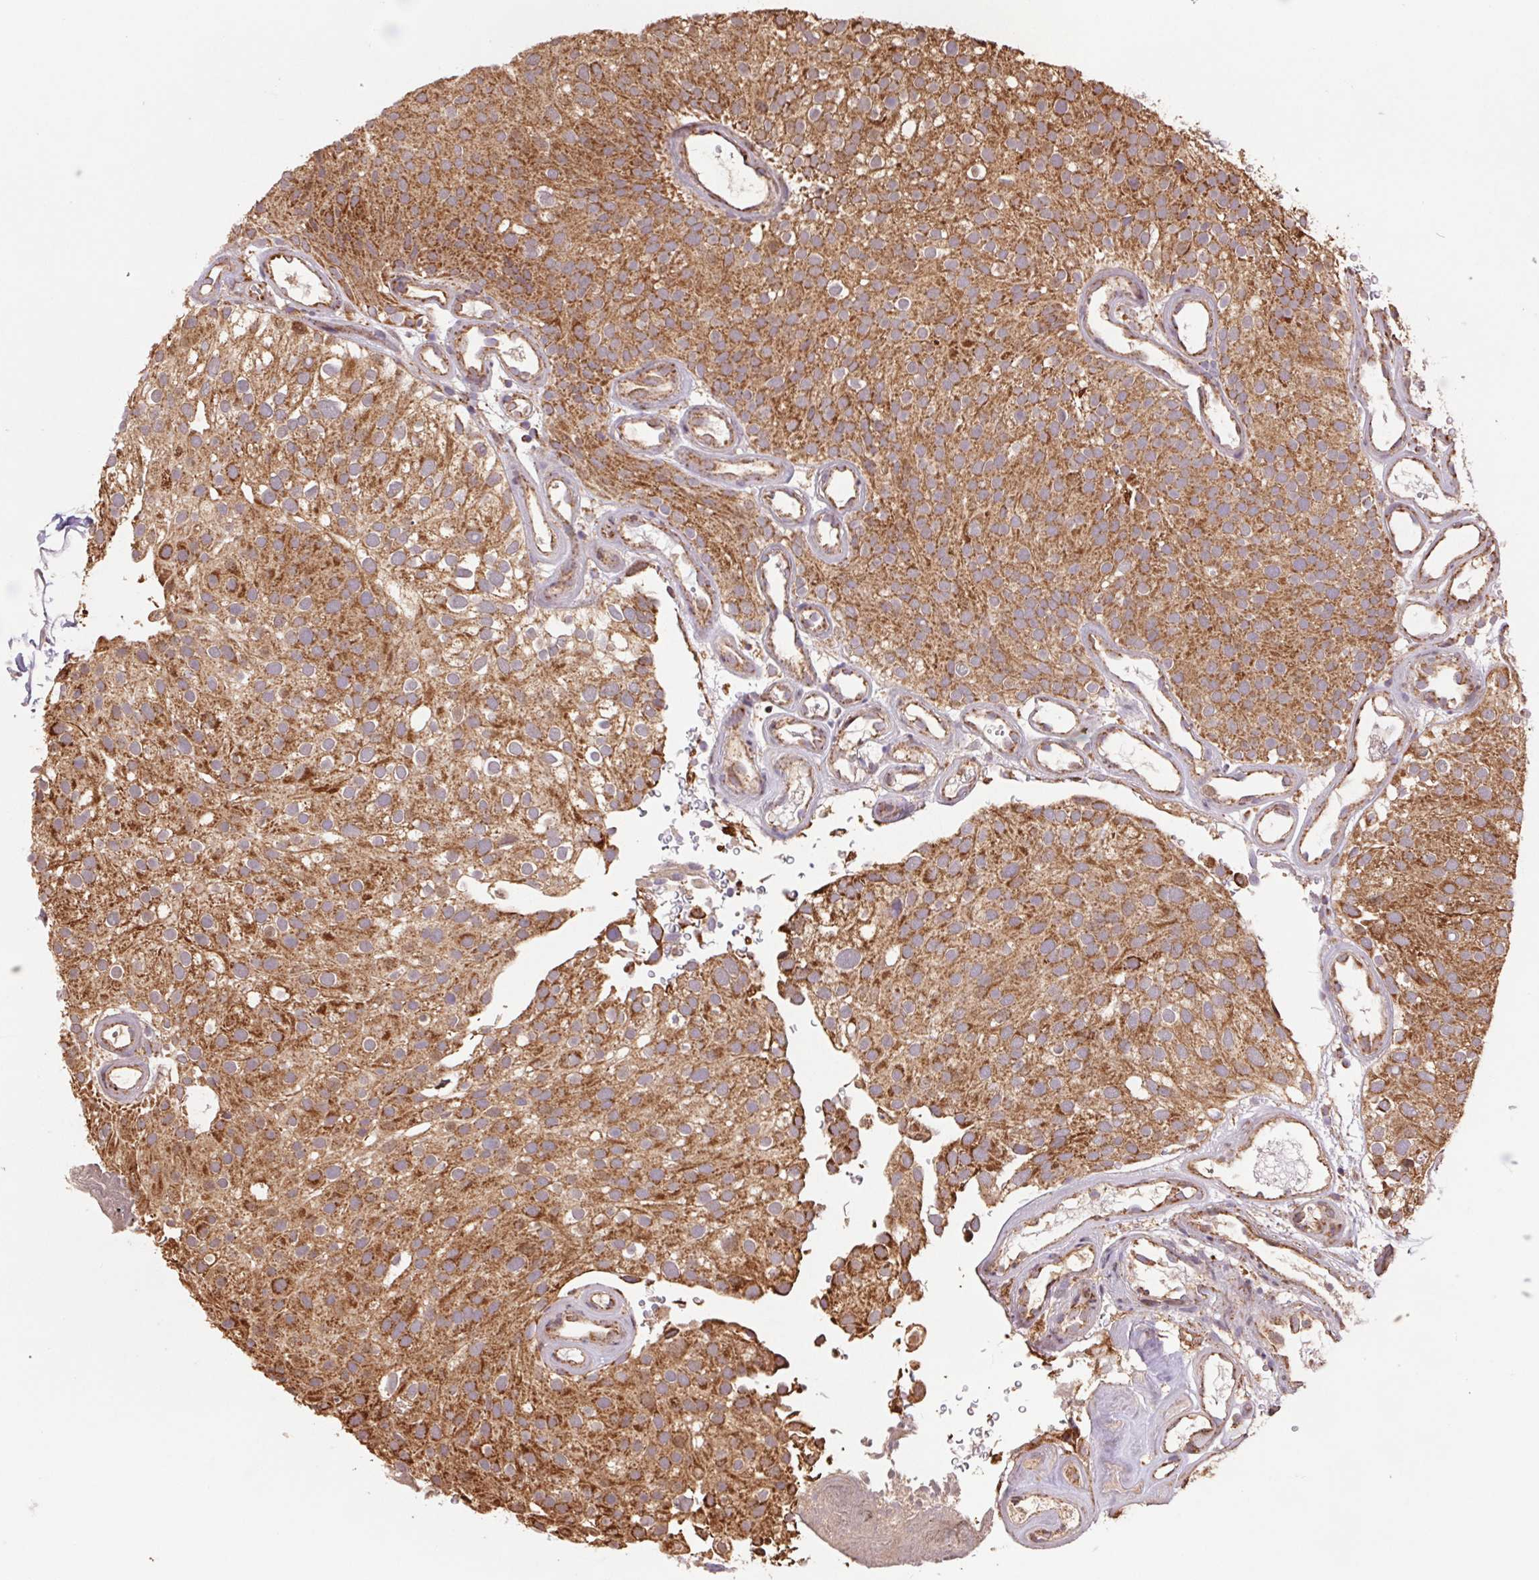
{"staining": {"intensity": "moderate", "quantity": ">75%", "location": "cytoplasmic/membranous"}, "tissue": "urothelial cancer", "cell_type": "Tumor cells", "image_type": "cancer", "snomed": [{"axis": "morphology", "description": "Urothelial carcinoma, Low grade"}, {"axis": "topography", "description": "Urinary bladder"}], "caption": "This micrograph demonstrates immunohistochemistry staining of urothelial cancer, with medium moderate cytoplasmic/membranous expression in about >75% of tumor cells.", "gene": "PDHA1", "patient": {"sex": "male", "age": 78}}